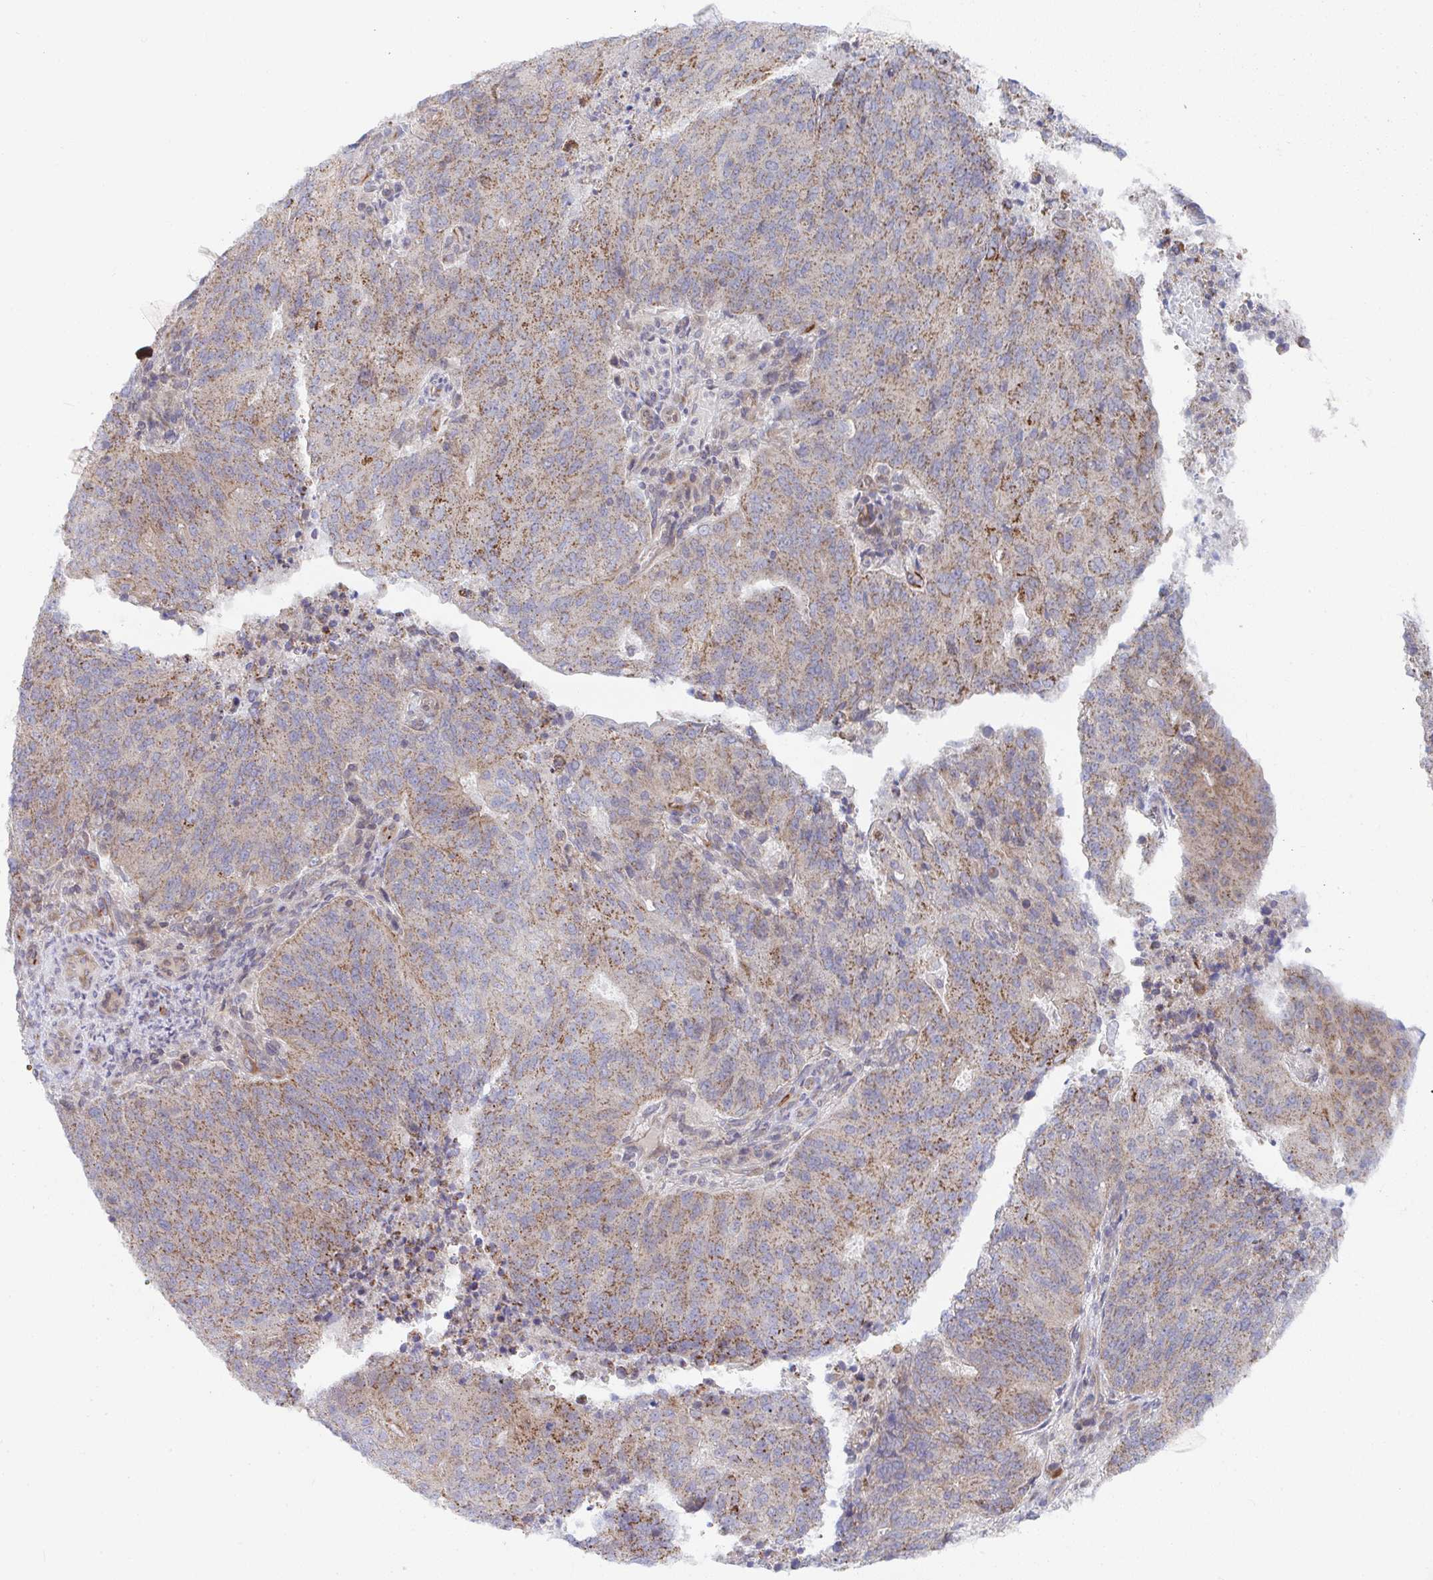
{"staining": {"intensity": "moderate", "quantity": ">75%", "location": "cytoplasmic/membranous"}, "tissue": "endometrial cancer", "cell_type": "Tumor cells", "image_type": "cancer", "snomed": [{"axis": "morphology", "description": "Adenocarcinoma, NOS"}, {"axis": "topography", "description": "Endometrium"}], "caption": "This photomicrograph displays endometrial adenocarcinoma stained with immunohistochemistry to label a protein in brown. The cytoplasmic/membranous of tumor cells show moderate positivity for the protein. Nuclei are counter-stained blue.", "gene": "EIF1AD", "patient": {"sex": "female", "age": 82}}